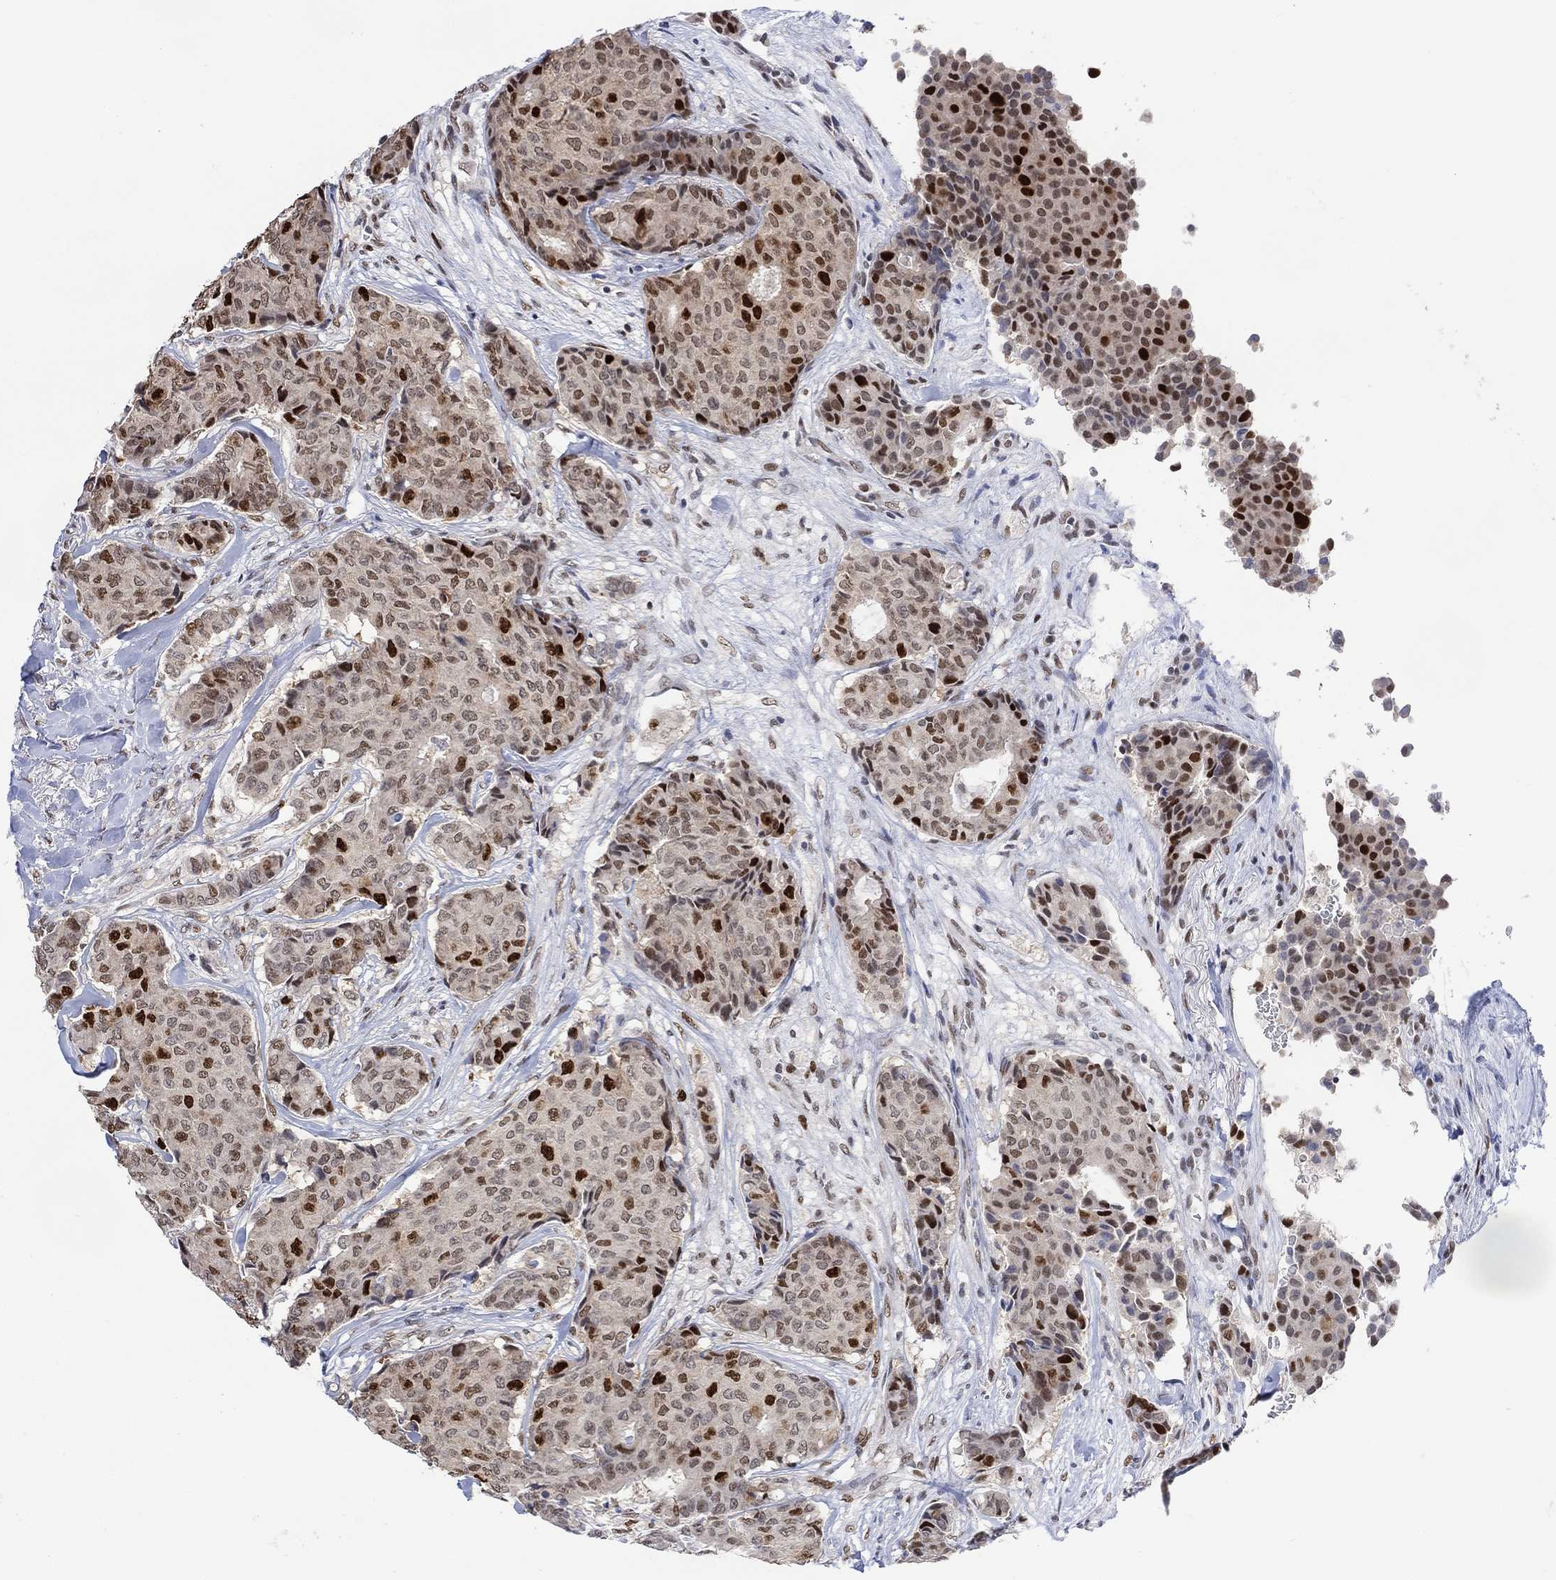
{"staining": {"intensity": "strong", "quantity": "<25%", "location": "nuclear"}, "tissue": "breast cancer", "cell_type": "Tumor cells", "image_type": "cancer", "snomed": [{"axis": "morphology", "description": "Duct carcinoma"}, {"axis": "topography", "description": "Breast"}], "caption": "Breast cancer (infiltrating ductal carcinoma) was stained to show a protein in brown. There is medium levels of strong nuclear expression in approximately <25% of tumor cells.", "gene": "RAD54L2", "patient": {"sex": "female", "age": 75}}